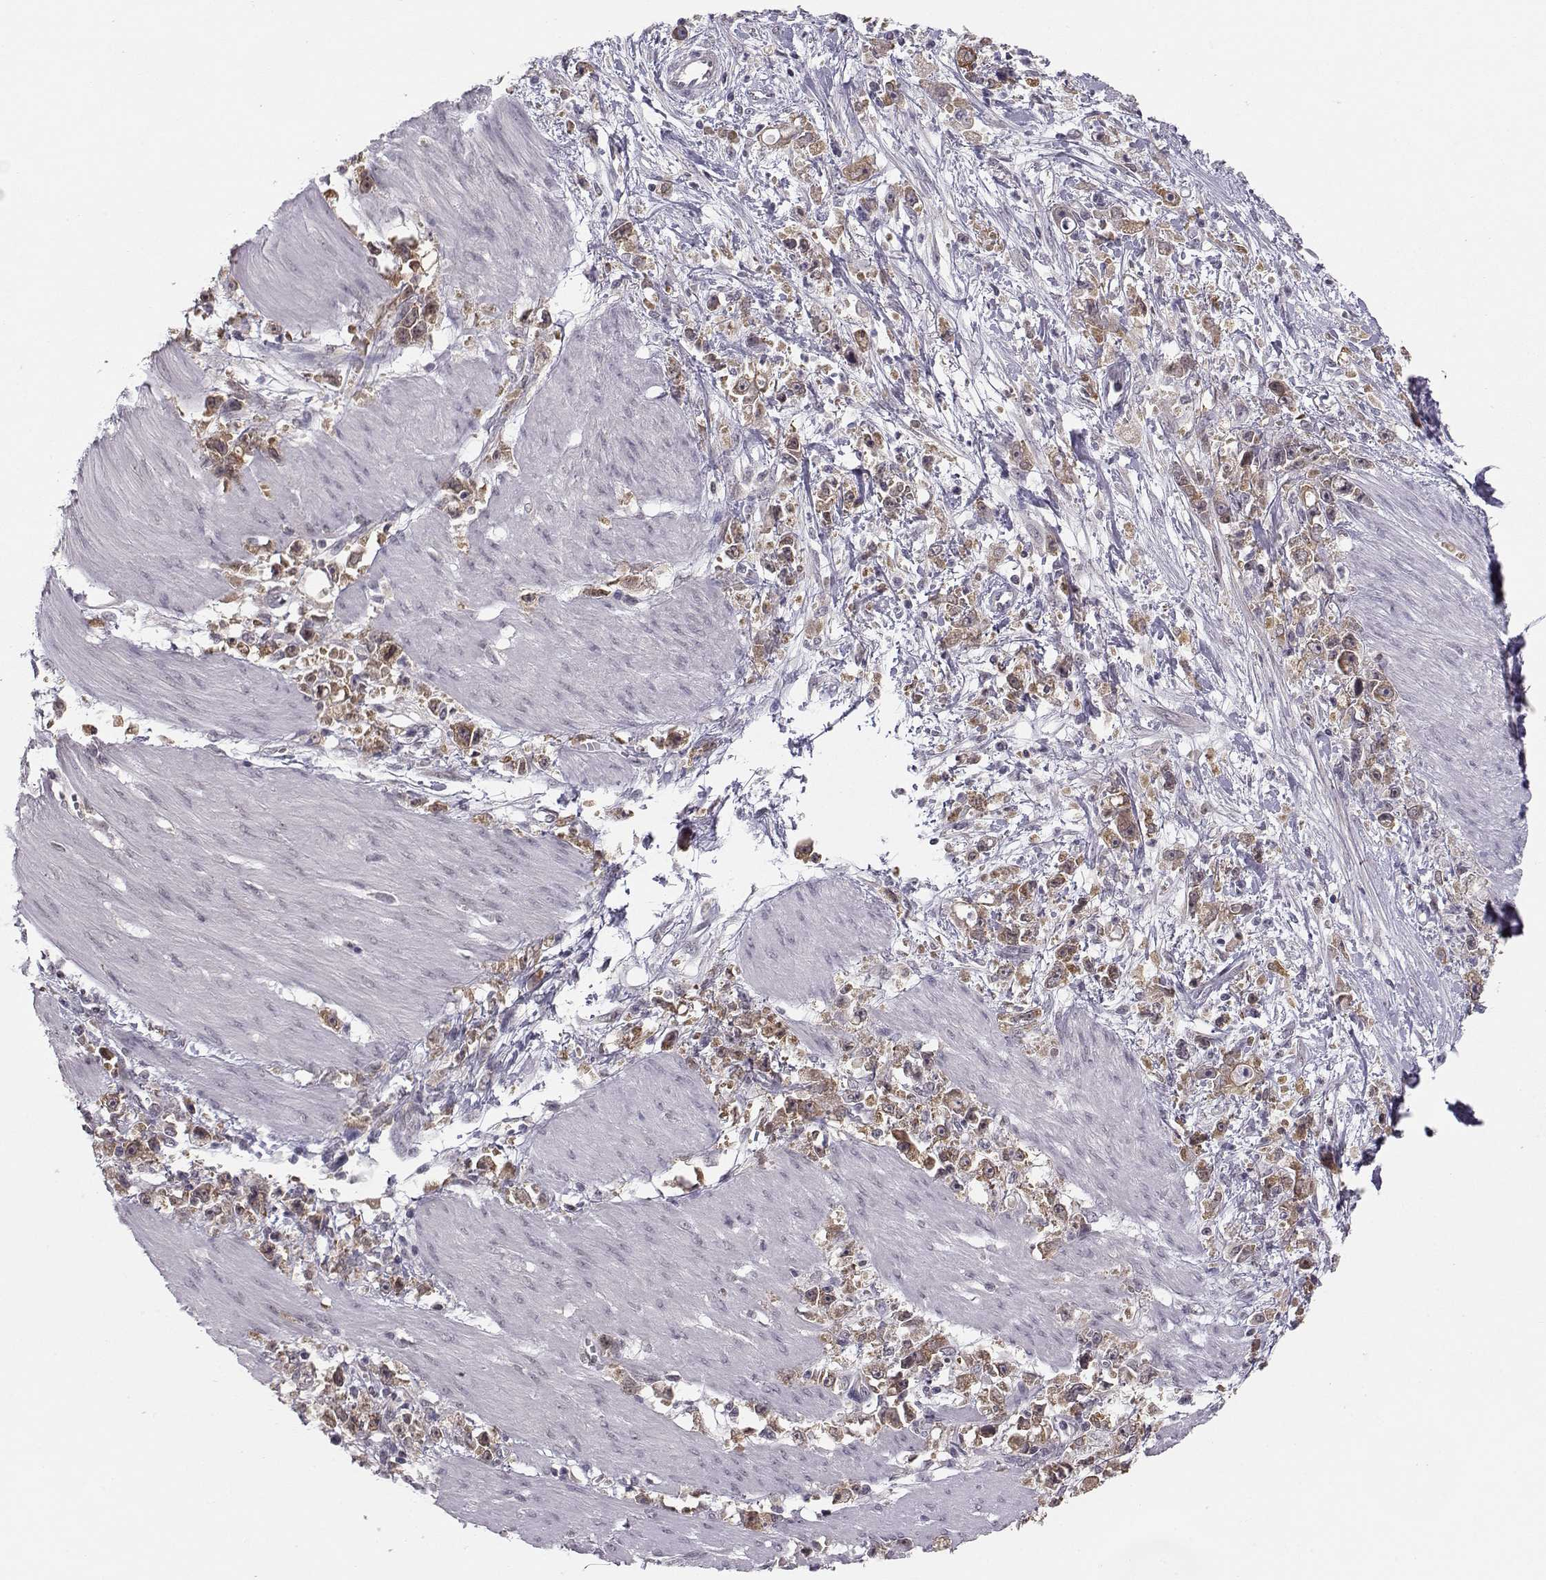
{"staining": {"intensity": "moderate", "quantity": ">75%", "location": "cytoplasmic/membranous"}, "tissue": "stomach cancer", "cell_type": "Tumor cells", "image_type": "cancer", "snomed": [{"axis": "morphology", "description": "Adenocarcinoma, NOS"}, {"axis": "topography", "description": "Stomach"}], "caption": "A medium amount of moderate cytoplasmic/membranous expression is seen in approximately >75% of tumor cells in stomach adenocarcinoma tissue.", "gene": "KIF13B", "patient": {"sex": "female", "age": 59}}